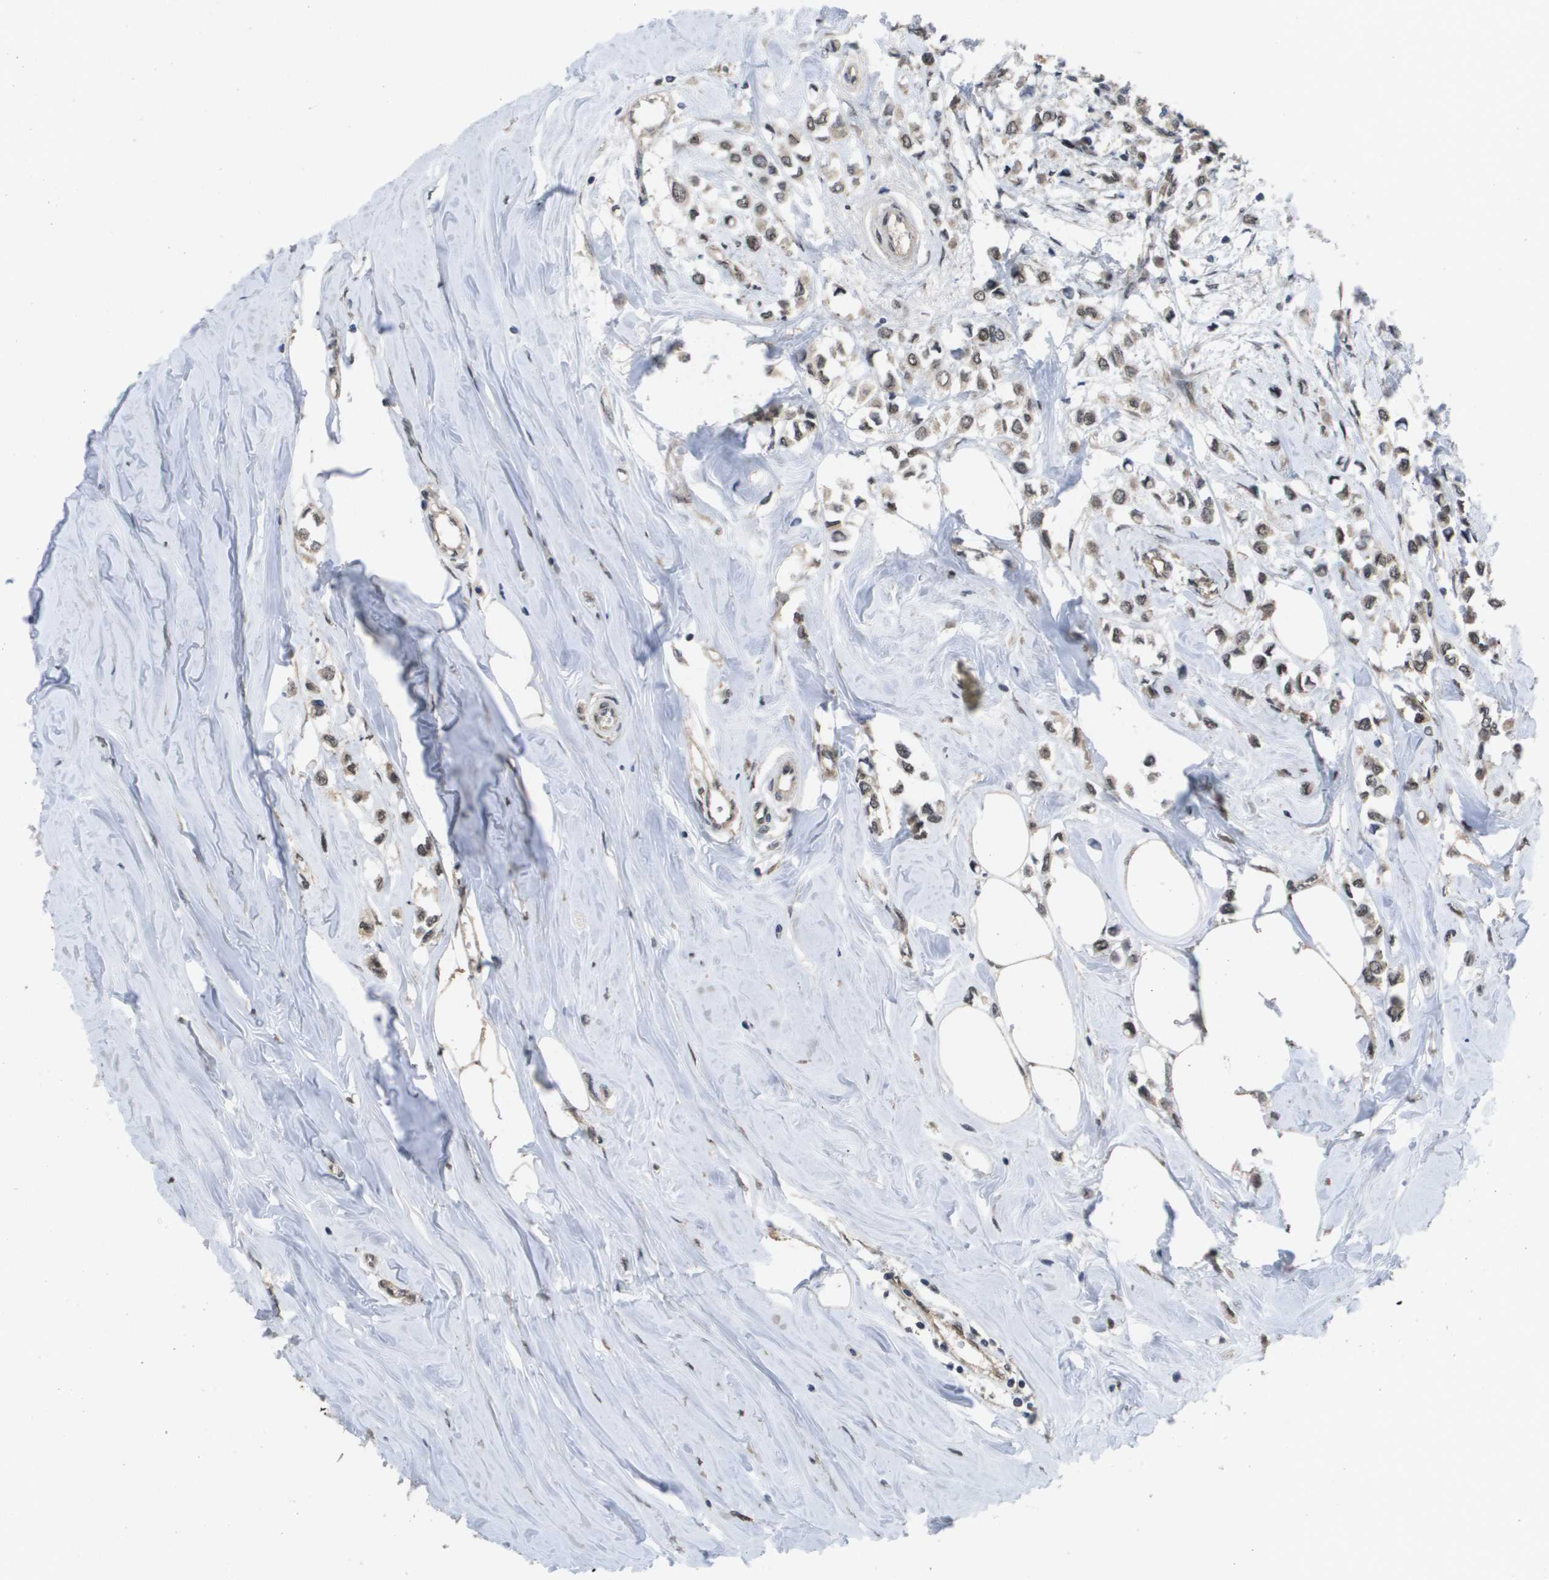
{"staining": {"intensity": "weak", "quantity": ">75%", "location": "cytoplasmic/membranous,nuclear"}, "tissue": "breast cancer", "cell_type": "Tumor cells", "image_type": "cancer", "snomed": [{"axis": "morphology", "description": "Lobular carcinoma"}, {"axis": "topography", "description": "Breast"}], "caption": "Breast cancer (lobular carcinoma) stained for a protein exhibits weak cytoplasmic/membranous and nuclear positivity in tumor cells.", "gene": "AMBRA1", "patient": {"sex": "female", "age": 51}}